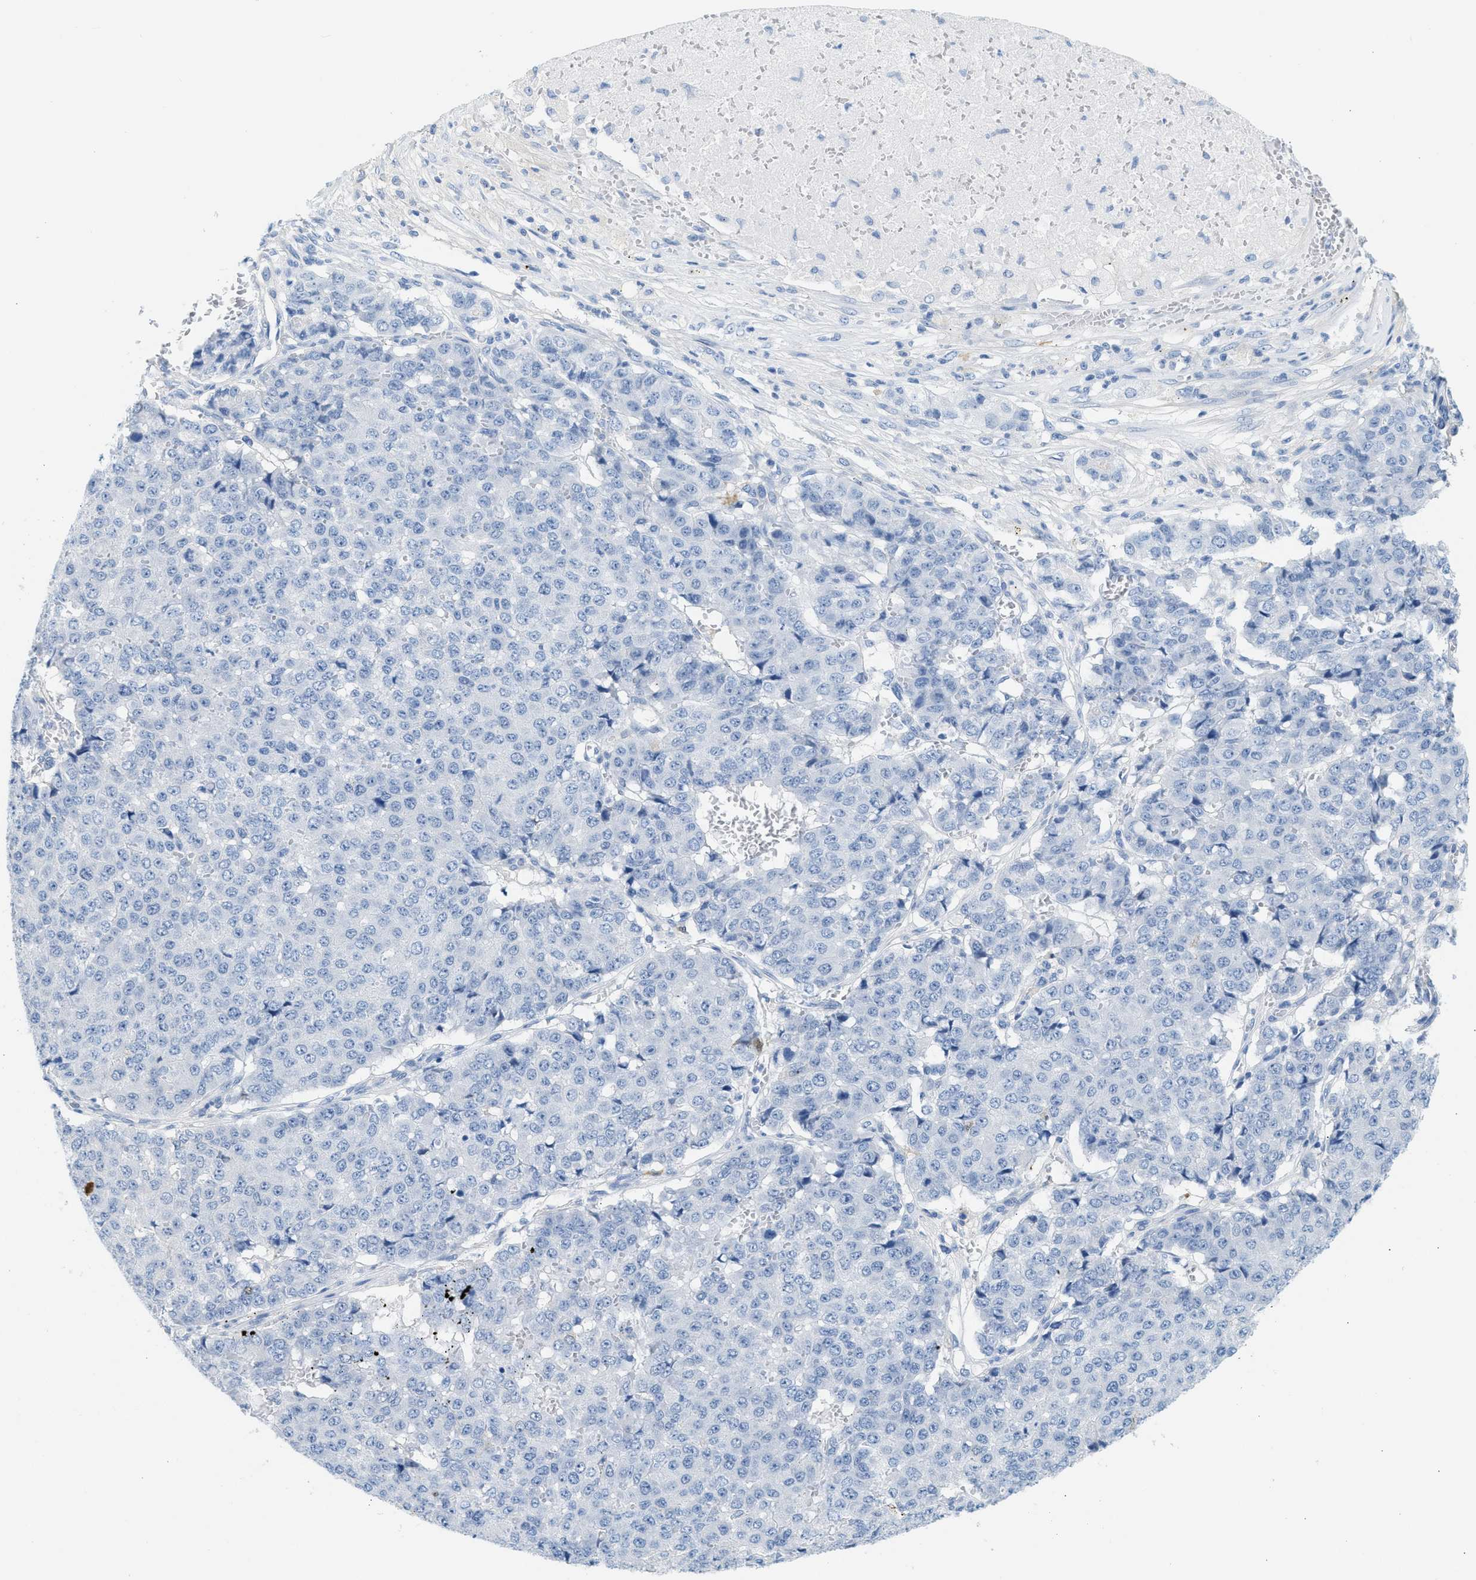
{"staining": {"intensity": "negative", "quantity": "none", "location": "none"}, "tissue": "pancreatic cancer", "cell_type": "Tumor cells", "image_type": "cancer", "snomed": [{"axis": "morphology", "description": "Adenocarcinoma, NOS"}, {"axis": "topography", "description": "Pancreas"}], "caption": "An immunohistochemistry image of pancreatic cancer is shown. There is no staining in tumor cells of pancreatic cancer. Nuclei are stained in blue.", "gene": "SPAM1", "patient": {"sex": "male", "age": 50}}